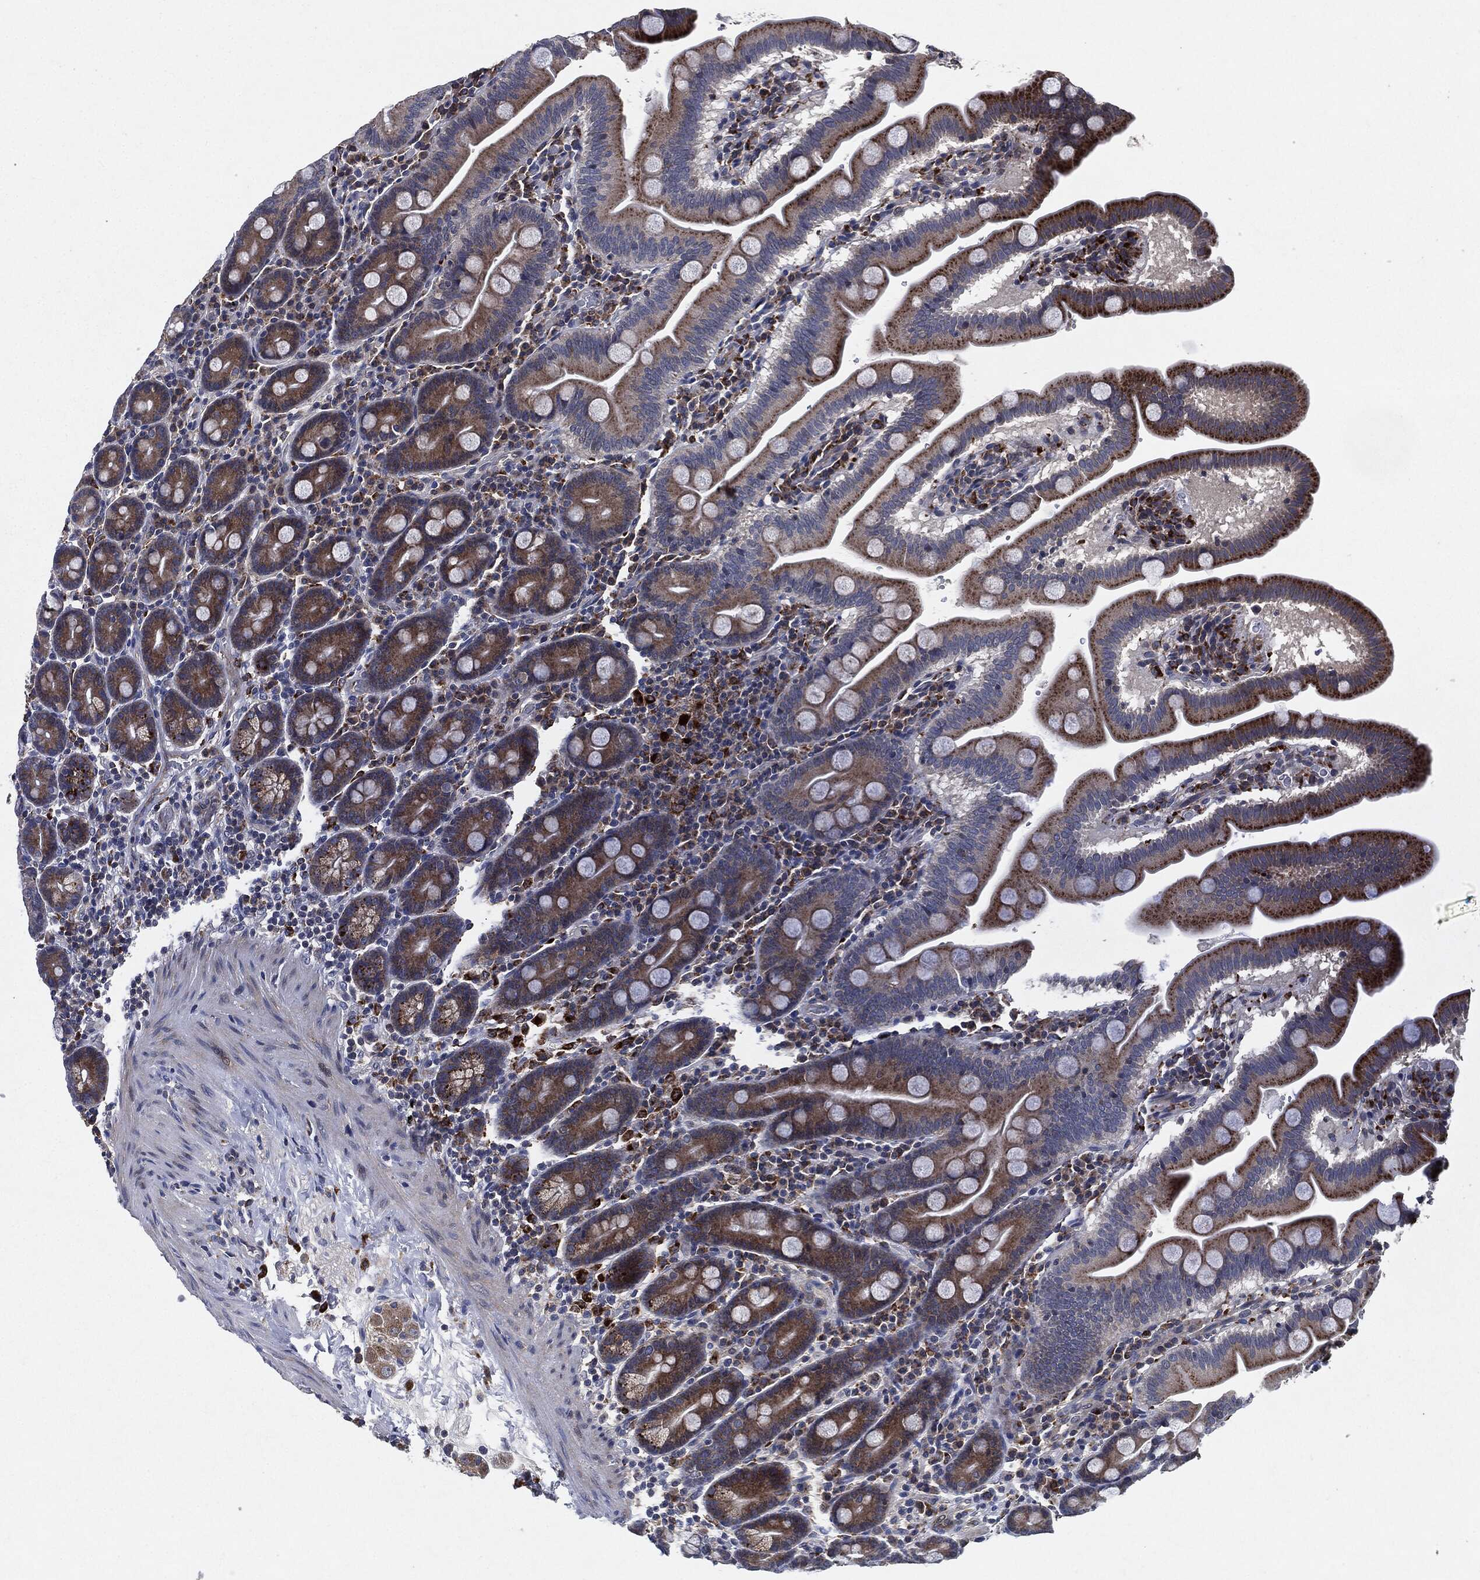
{"staining": {"intensity": "moderate", "quantity": "25%-75%", "location": "cytoplasmic/membranous"}, "tissue": "duodenum", "cell_type": "Glandular cells", "image_type": "normal", "snomed": [{"axis": "morphology", "description": "Normal tissue, NOS"}, {"axis": "topography", "description": "Duodenum"}], "caption": "This photomicrograph demonstrates IHC staining of unremarkable duodenum, with medium moderate cytoplasmic/membranous expression in approximately 25%-75% of glandular cells.", "gene": "SLC31A2", "patient": {"sex": "male", "age": 59}}